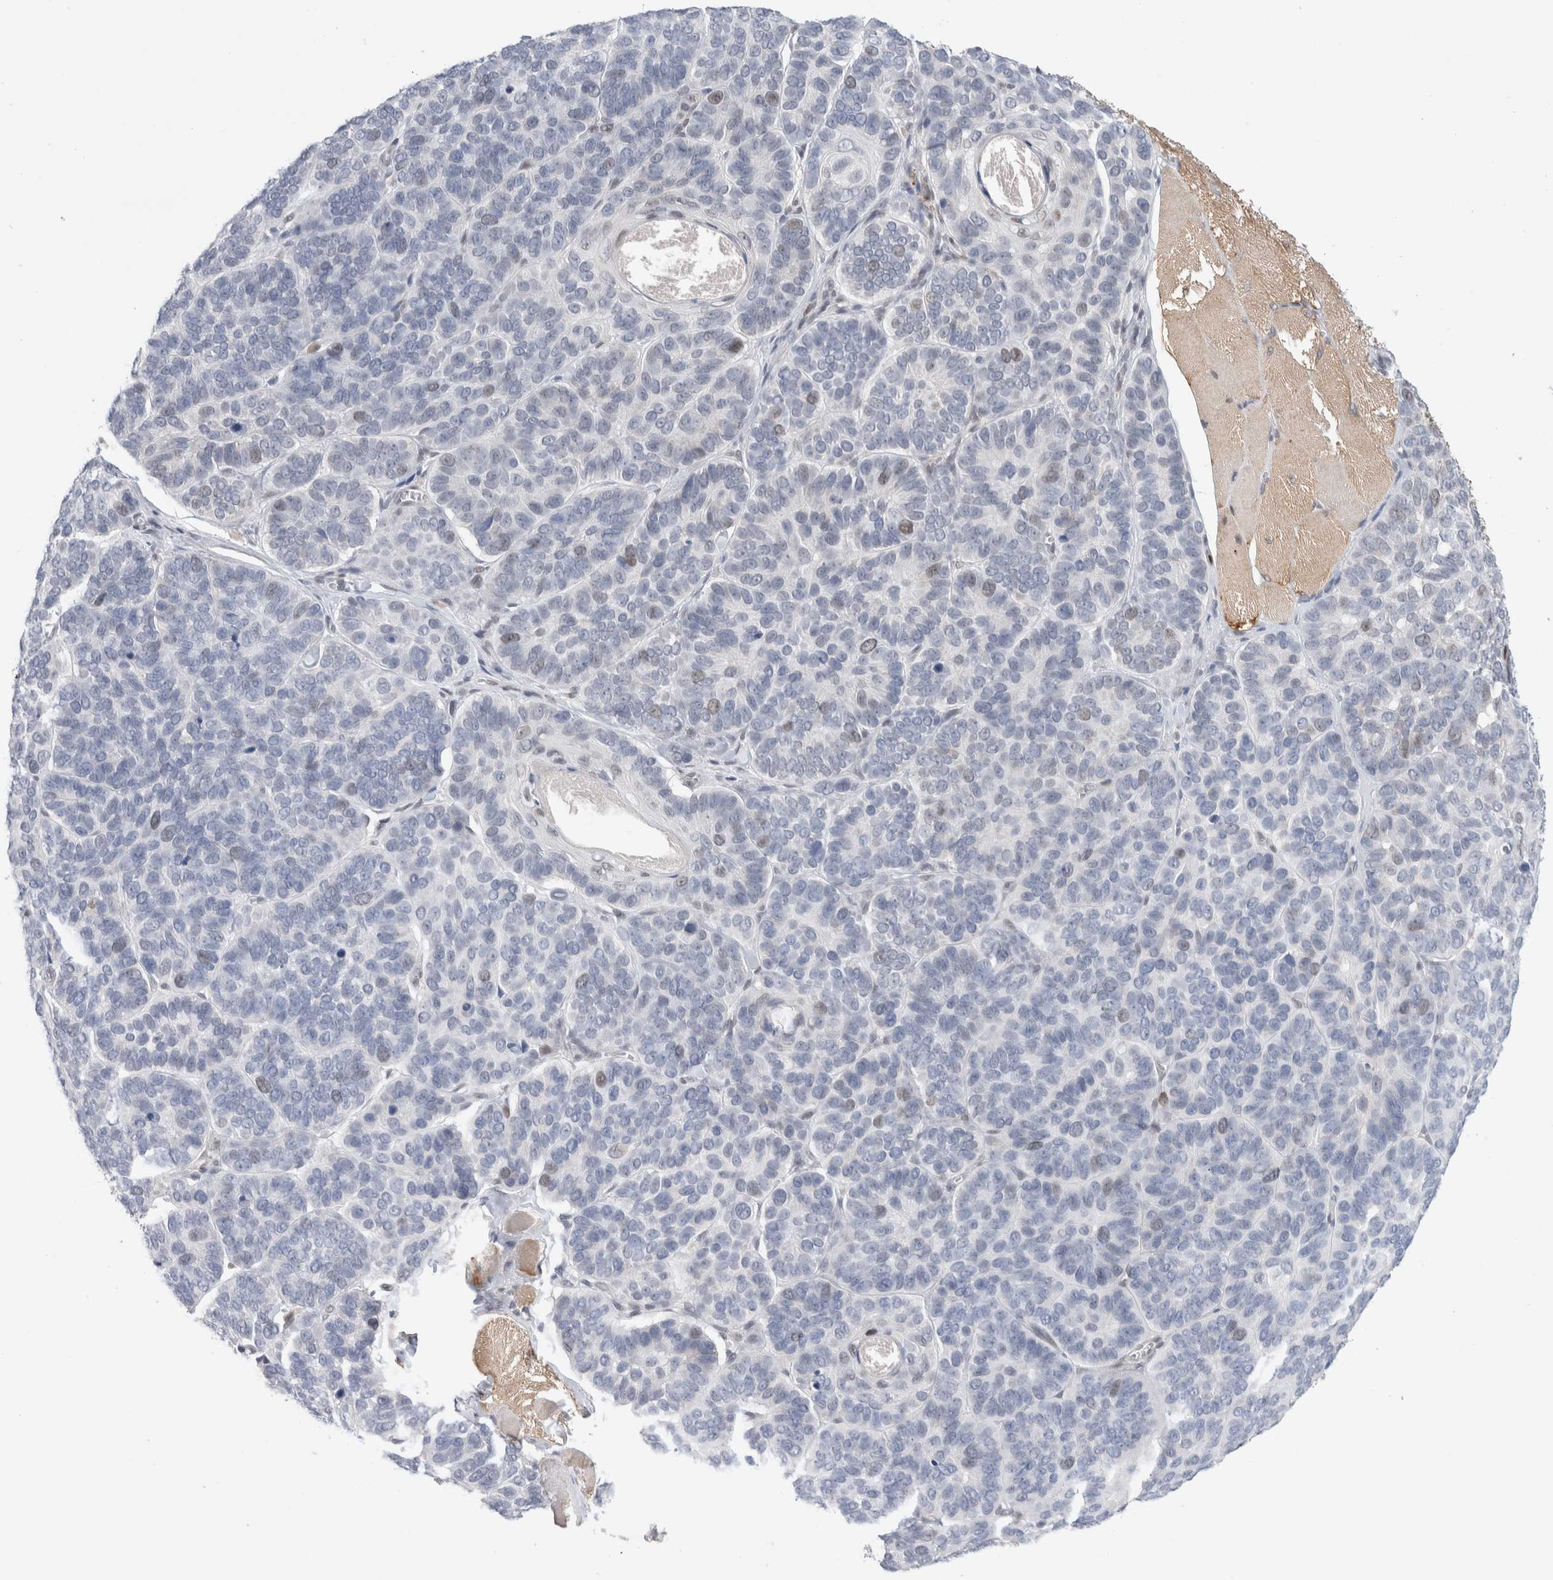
{"staining": {"intensity": "negative", "quantity": "none", "location": "none"}, "tissue": "skin cancer", "cell_type": "Tumor cells", "image_type": "cancer", "snomed": [{"axis": "morphology", "description": "Basal cell carcinoma"}, {"axis": "topography", "description": "Skin"}], "caption": "IHC image of human skin cancer (basal cell carcinoma) stained for a protein (brown), which reveals no staining in tumor cells. (DAB (3,3'-diaminobenzidine) immunohistochemistry, high magnification).", "gene": "KNL1", "patient": {"sex": "male", "age": 62}}